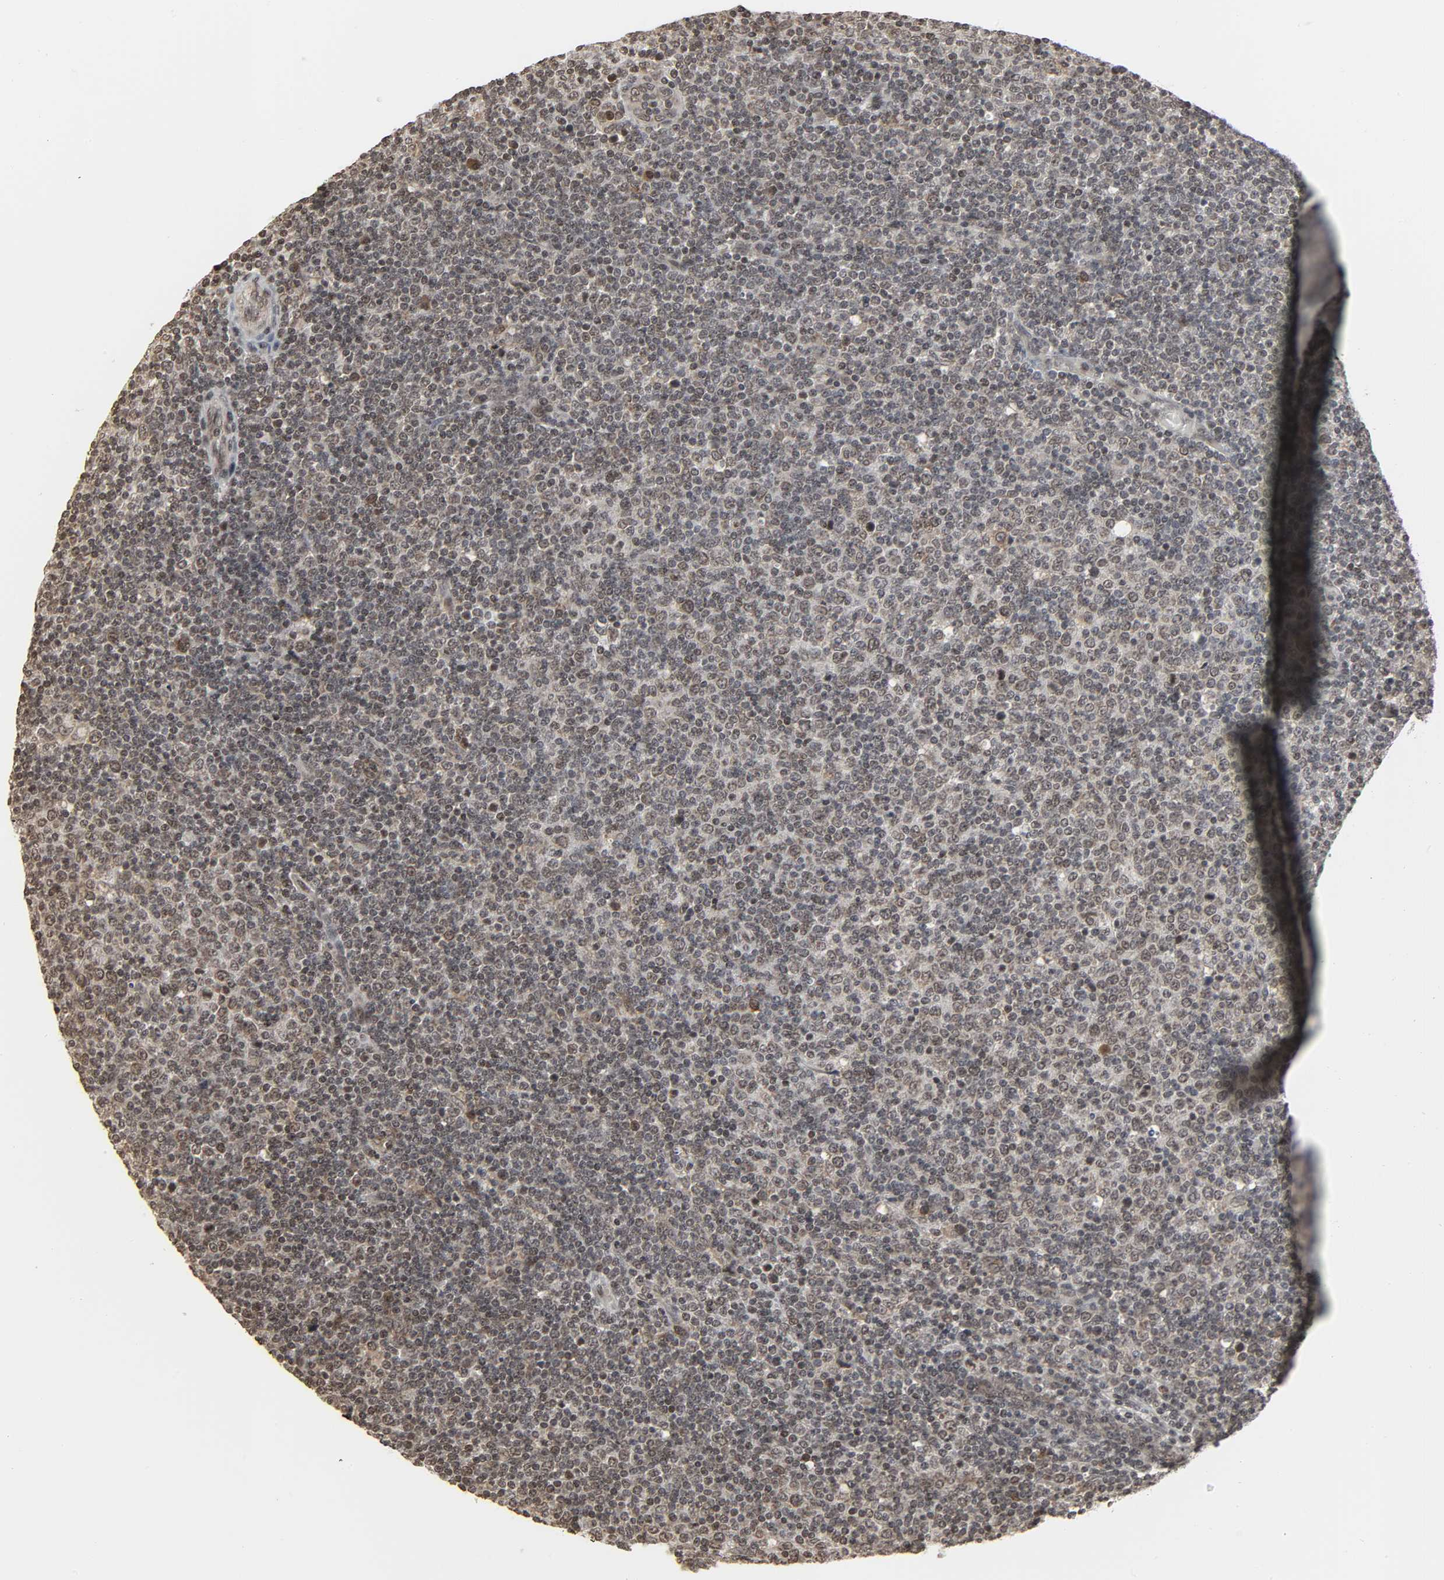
{"staining": {"intensity": "moderate", "quantity": "25%-75%", "location": "nuclear"}, "tissue": "lymphoma", "cell_type": "Tumor cells", "image_type": "cancer", "snomed": [{"axis": "morphology", "description": "Malignant lymphoma, non-Hodgkin's type, Low grade"}, {"axis": "topography", "description": "Lymph node"}], "caption": "Immunohistochemical staining of human malignant lymphoma, non-Hodgkin's type (low-grade) exhibits medium levels of moderate nuclear staining in approximately 25%-75% of tumor cells.", "gene": "XRCC1", "patient": {"sex": "male", "age": 70}}